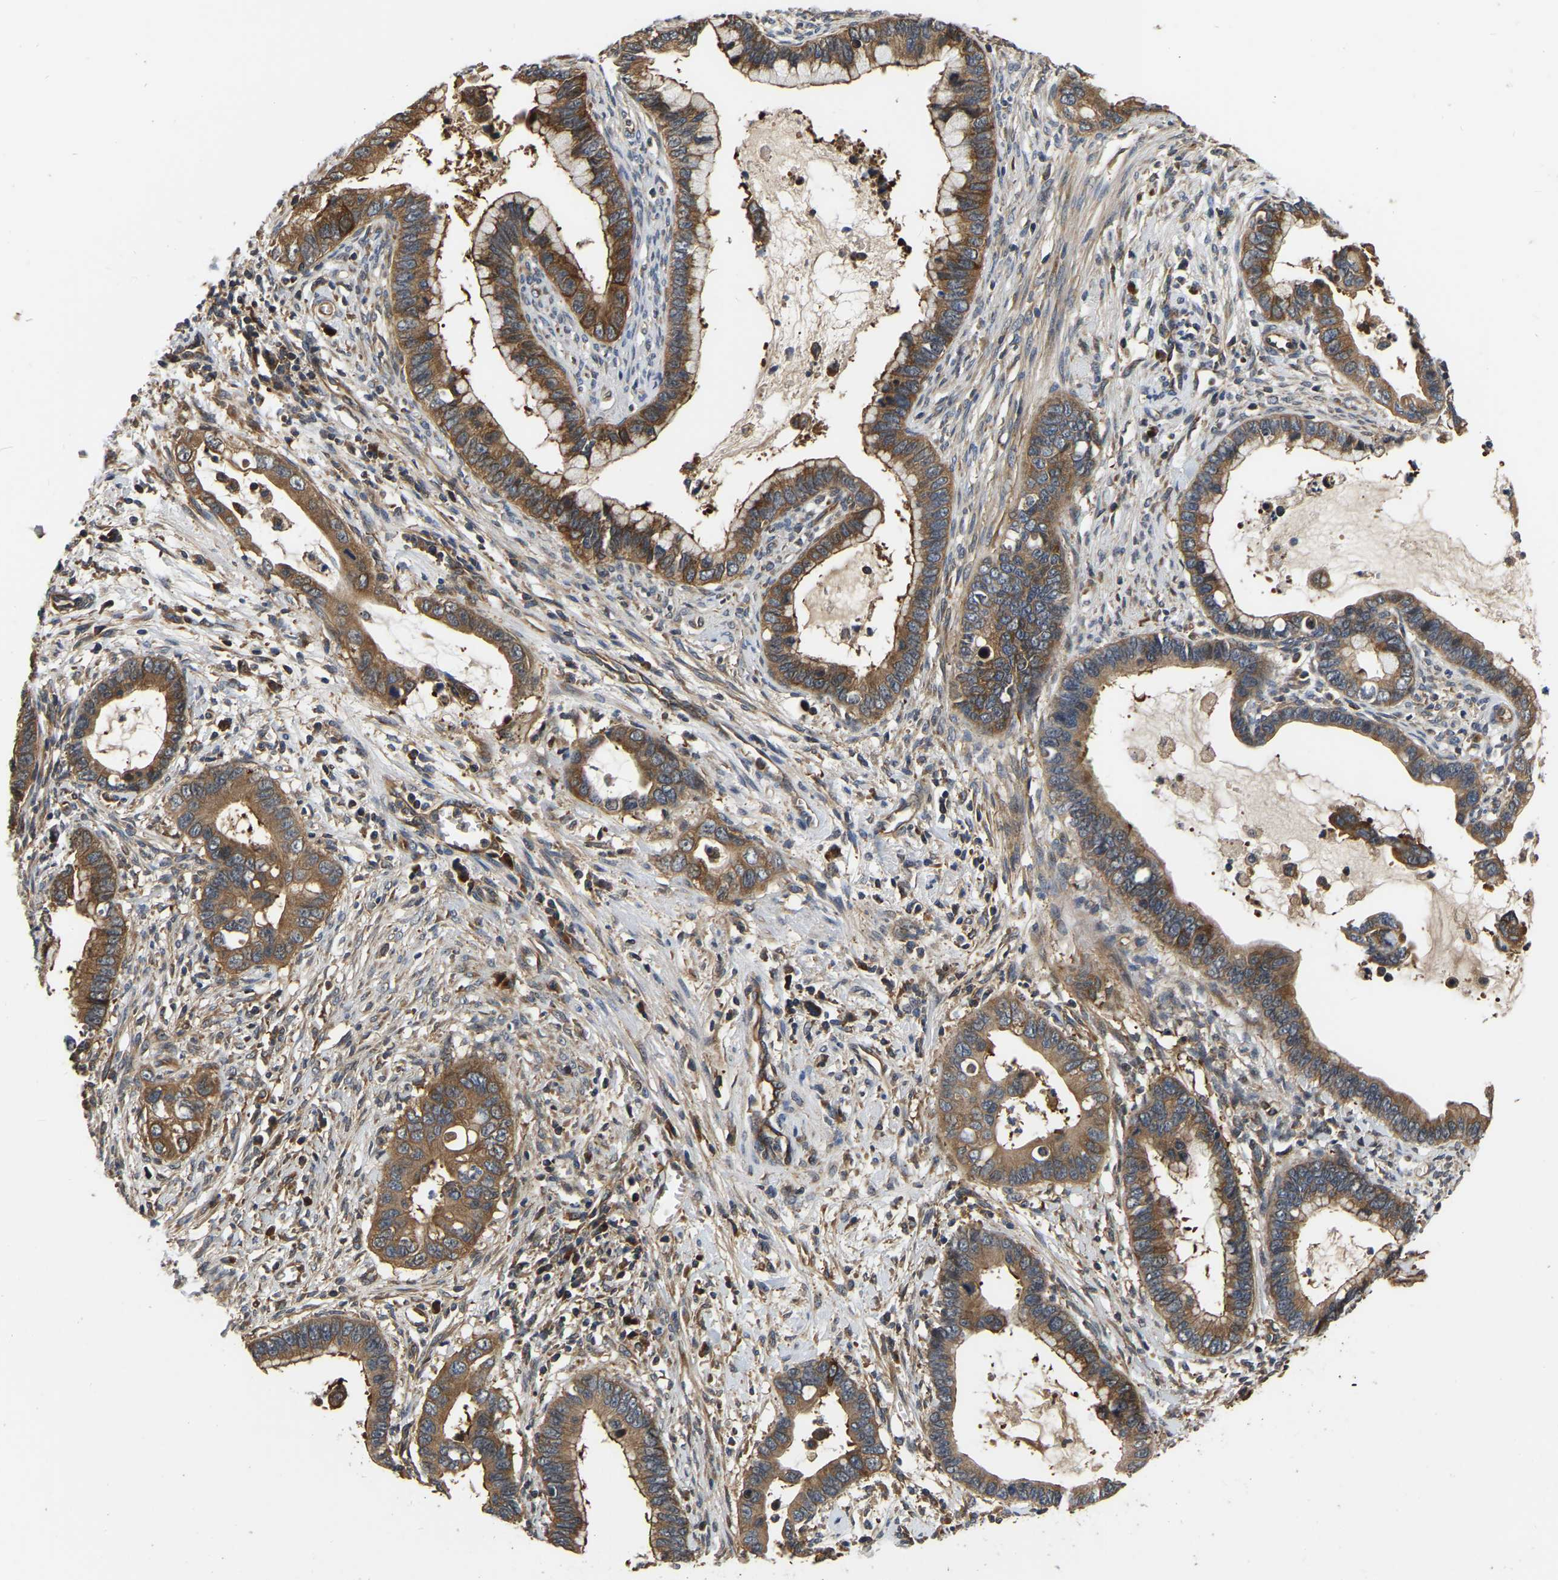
{"staining": {"intensity": "moderate", "quantity": ">75%", "location": "cytoplasmic/membranous"}, "tissue": "cervical cancer", "cell_type": "Tumor cells", "image_type": "cancer", "snomed": [{"axis": "morphology", "description": "Adenocarcinoma, NOS"}, {"axis": "topography", "description": "Cervix"}], "caption": "The micrograph reveals immunohistochemical staining of cervical adenocarcinoma. There is moderate cytoplasmic/membranous expression is present in approximately >75% of tumor cells. (DAB (3,3'-diaminobenzidine) IHC, brown staining for protein, blue staining for nuclei).", "gene": "GARS1", "patient": {"sex": "female", "age": 44}}